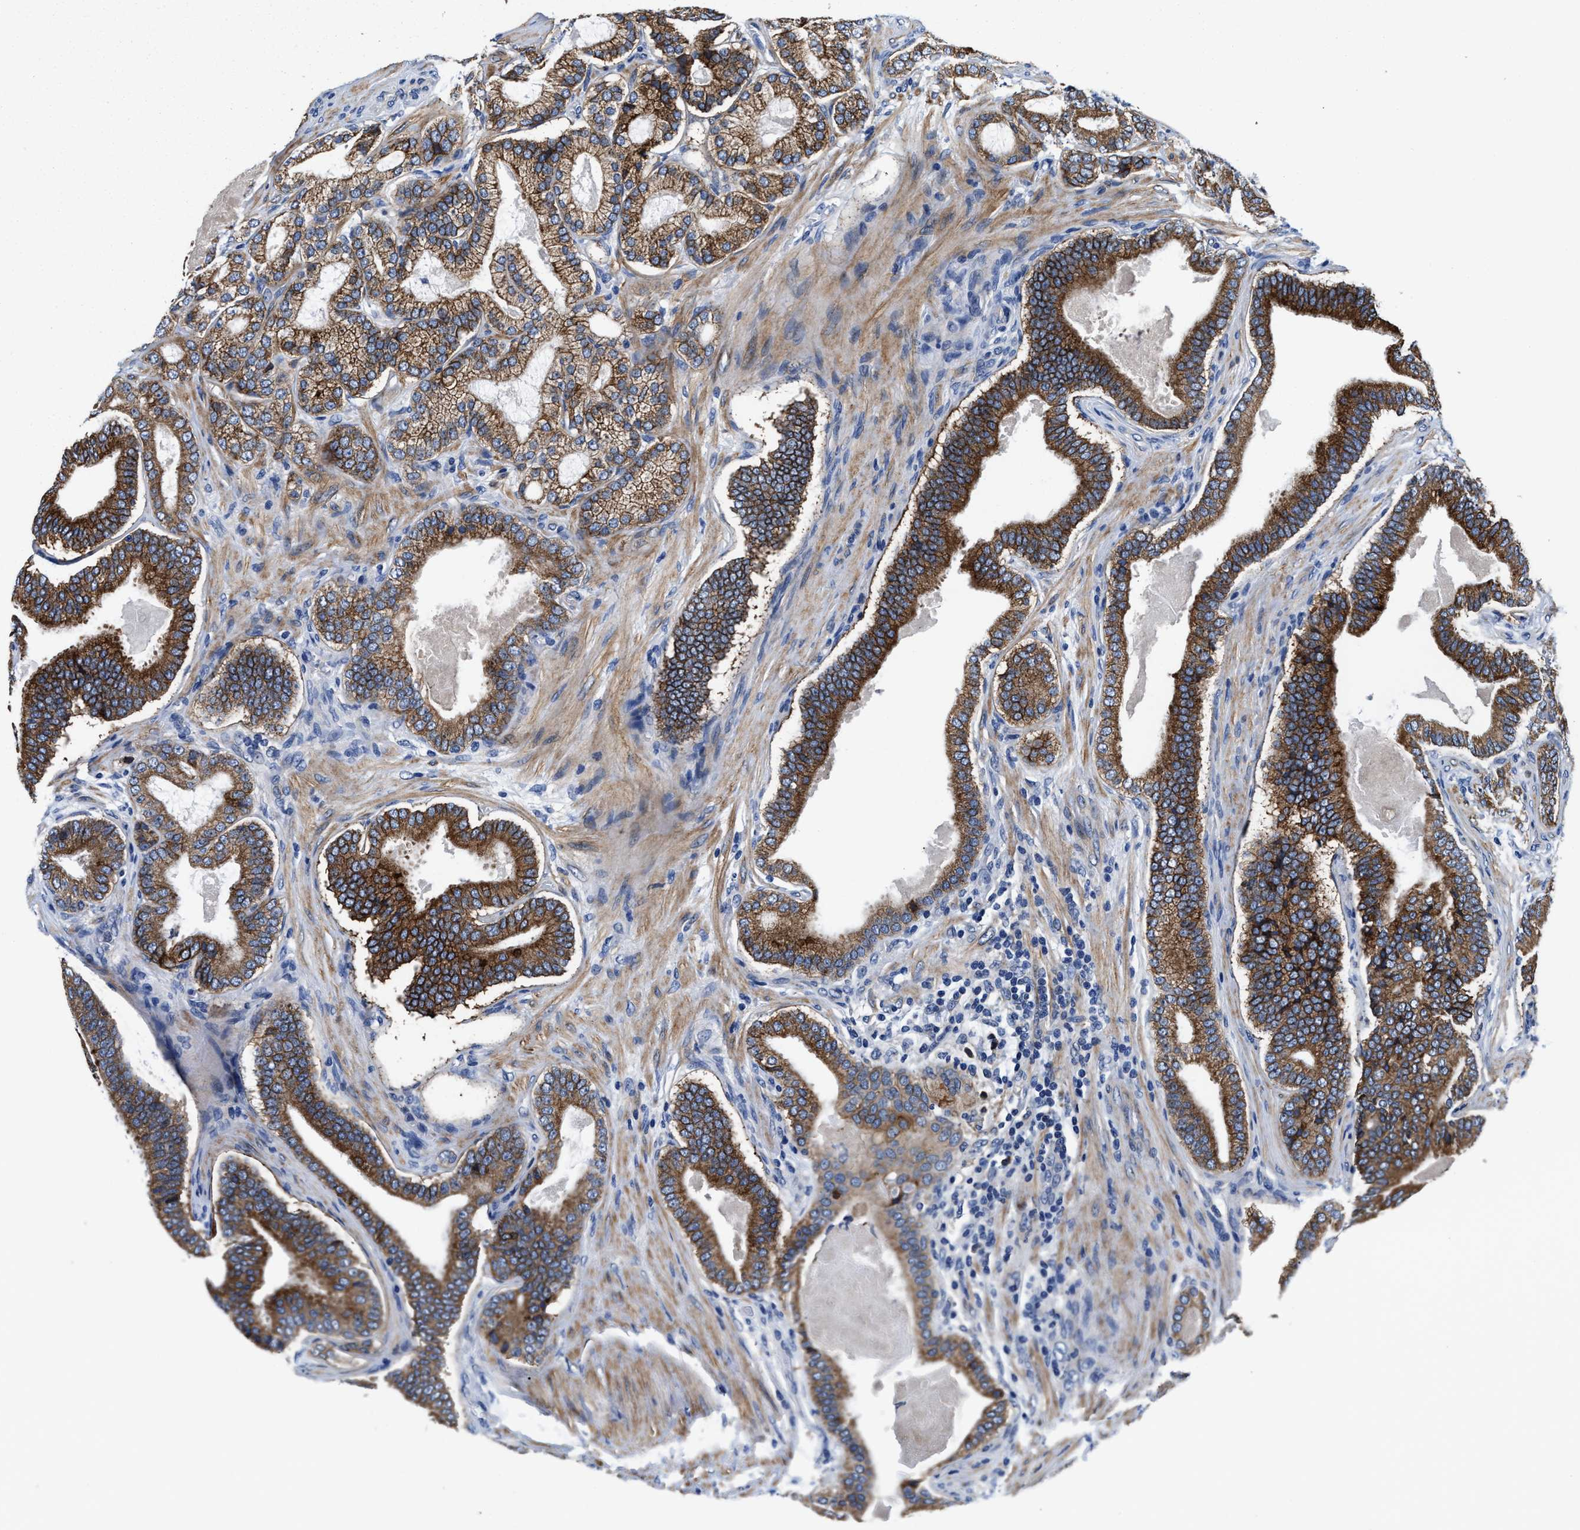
{"staining": {"intensity": "strong", "quantity": ">75%", "location": "cytoplasmic/membranous"}, "tissue": "prostate cancer", "cell_type": "Tumor cells", "image_type": "cancer", "snomed": [{"axis": "morphology", "description": "Adenocarcinoma, High grade"}, {"axis": "topography", "description": "Prostate"}], "caption": "Immunohistochemical staining of prostate cancer (adenocarcinoma (high-grade)) reveals strong cytoplasmic/membranous protein staining in approximately >75% of tumor cells.", "gene": "SLC12A2", "patient": {"sex": "male", "age": 60}}